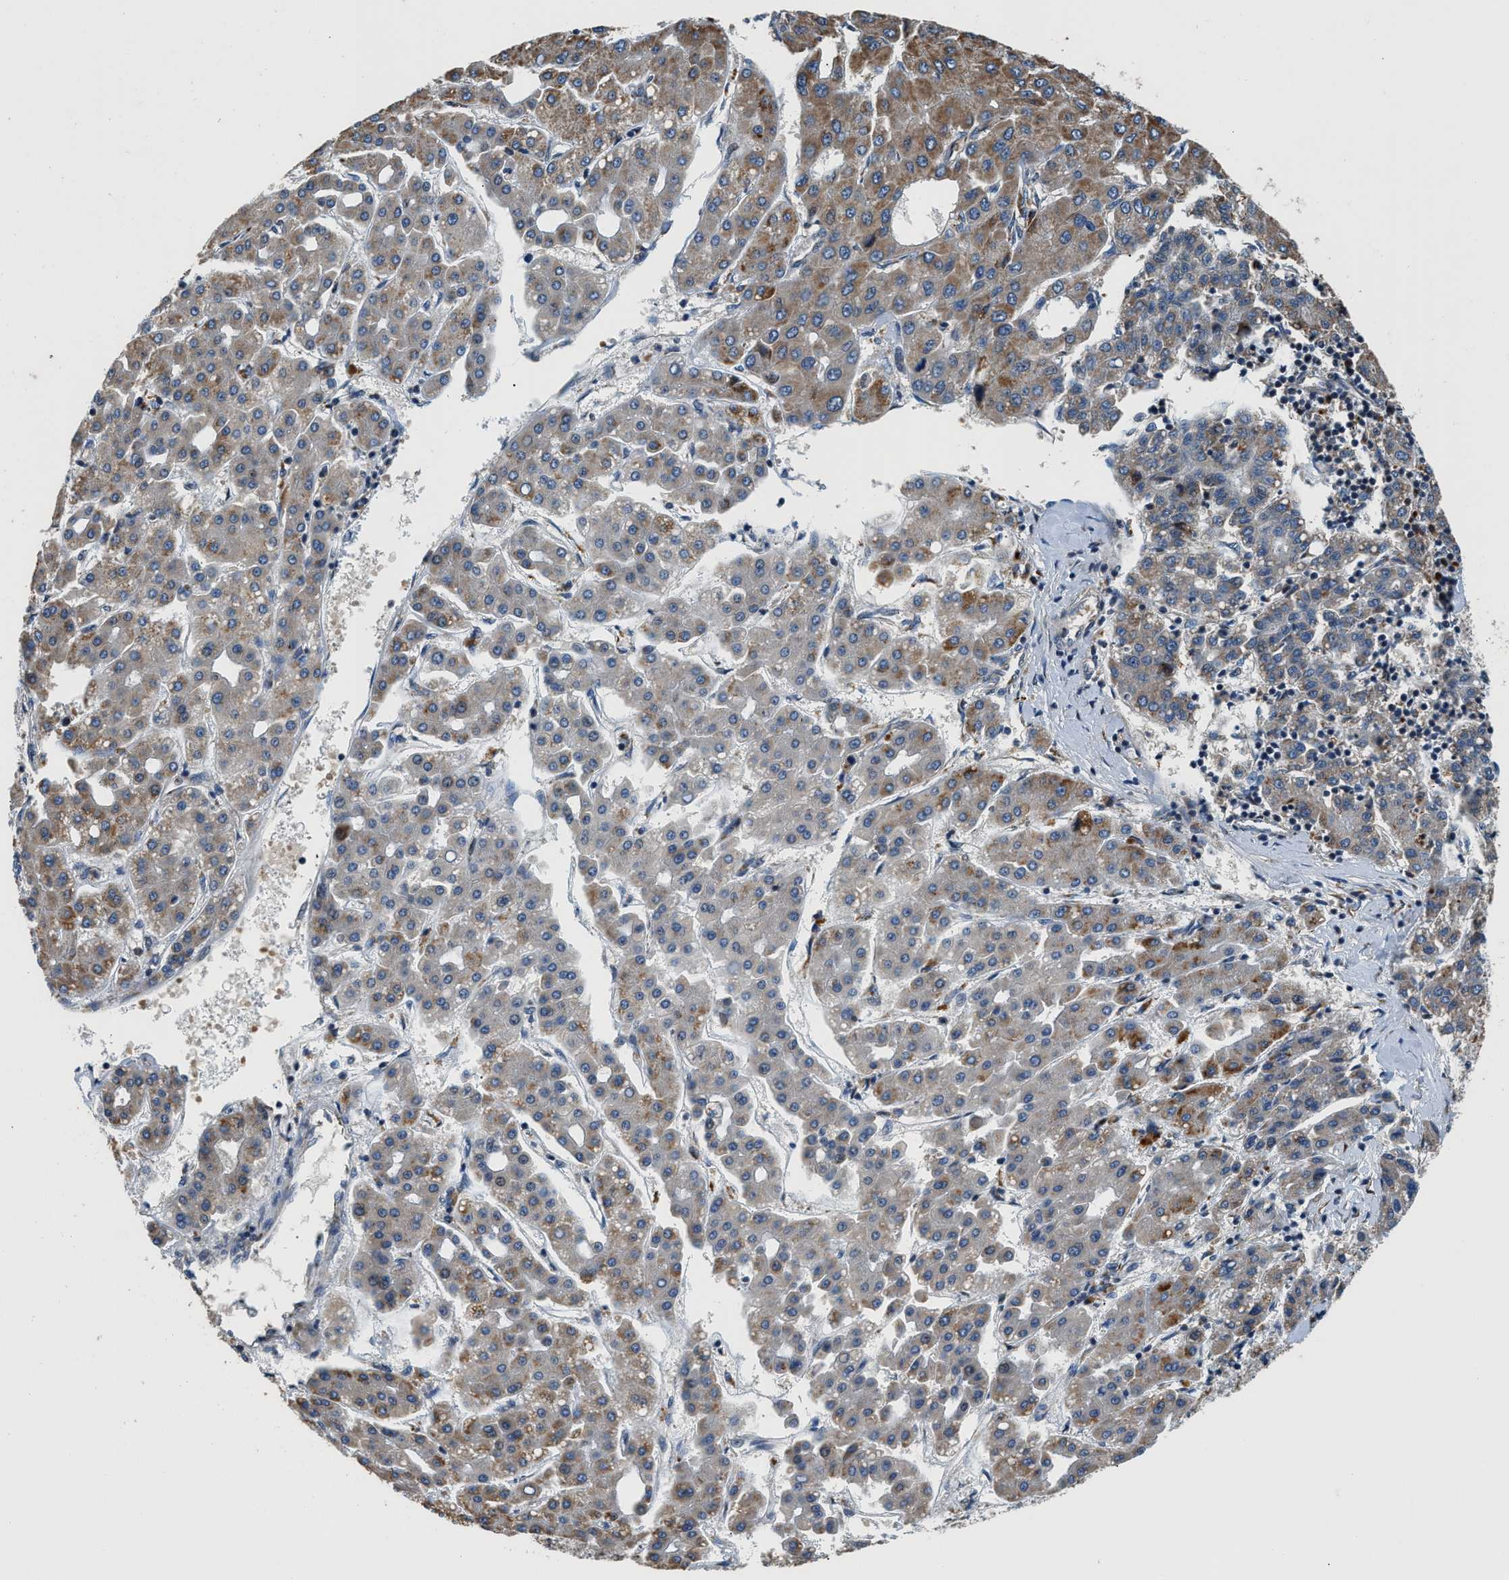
{"staining": {"intensity": "moderate", "quantity": "25%-75%", "location": "cytoplasmic/membranous"}, "tissue": "liver cancer", "cell_type": "Tumor cells", "image_type": "cancer", "snomed": [{"axis": "morphology", "description": "Carcinoma, Hepatocellular, NOS"}, {"axis": "topography", "description": "Liver"}], "caption": "Immunohistochemistry (IHC) of liver cancer (hepatocellular carcinoma) shows medium levels of moderate cytoplasmic/membranous staining in about 25%-75% of tumor cells. (DAB = brown stain, brightfield microscopy at high magnification).", "gene": "FUT8", "patient": {"sex": "male", "age": 65}}